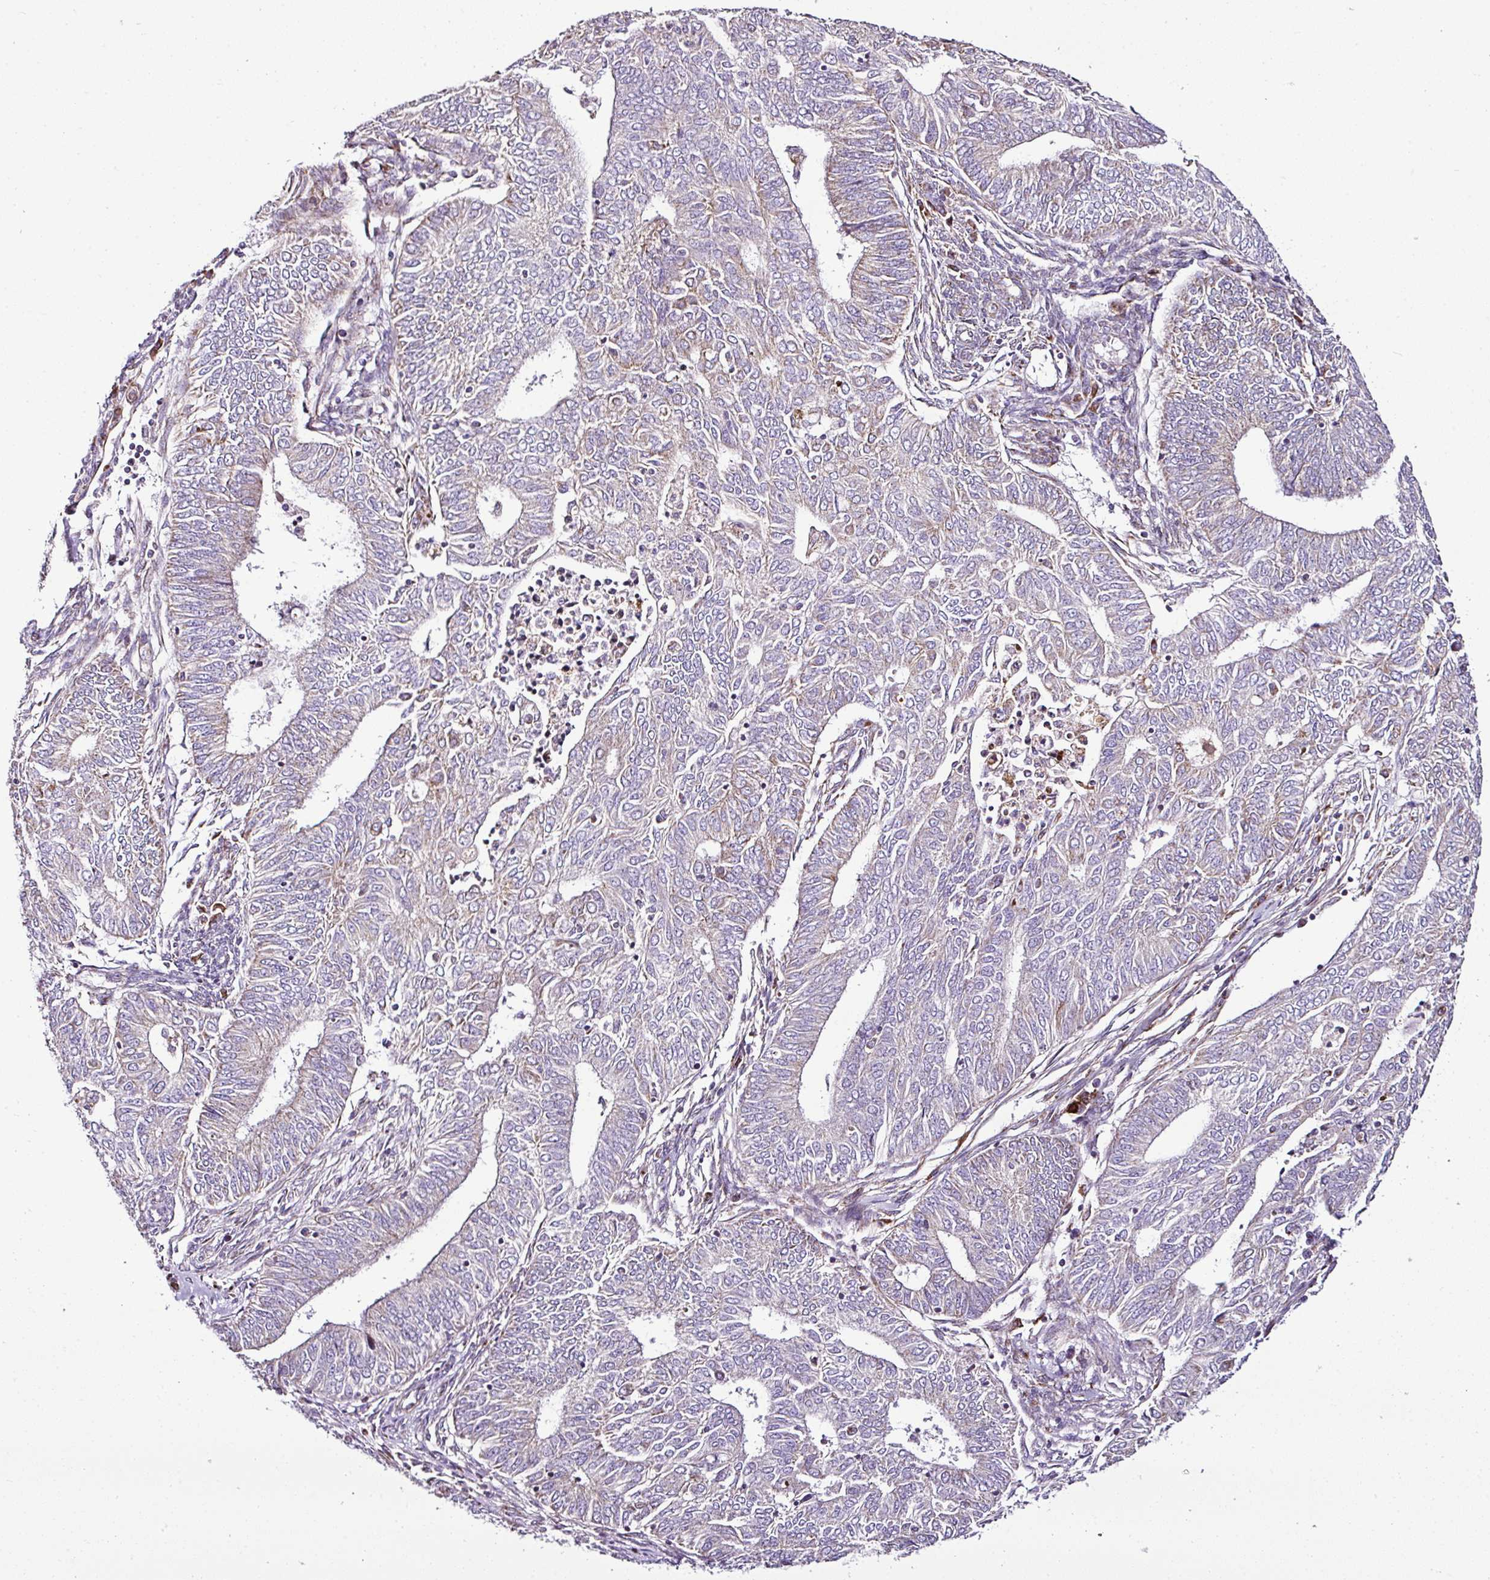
{"staining": {"intensity": "weak", "quantity": "<25%", "location": "cytoplasmic/membranous"}, "tissue": "endometrial cancer", "cell_type": "Tumor cells", "image_type": "cancer", "snomed": [{"axis": "morphology", "description": "Adenocarcinoma, NOS"}, {"axis": "topography", "description": "Endometrium"}], "caption": "High power microscopy image of an immunohistochemistry (IHC) micrograph of endometrial cancer (adenocarcinoma), revealing no significant expression in tumor cells.", "gene": "DPAGT1", "patient": {"sex": "female", "age": 62}}